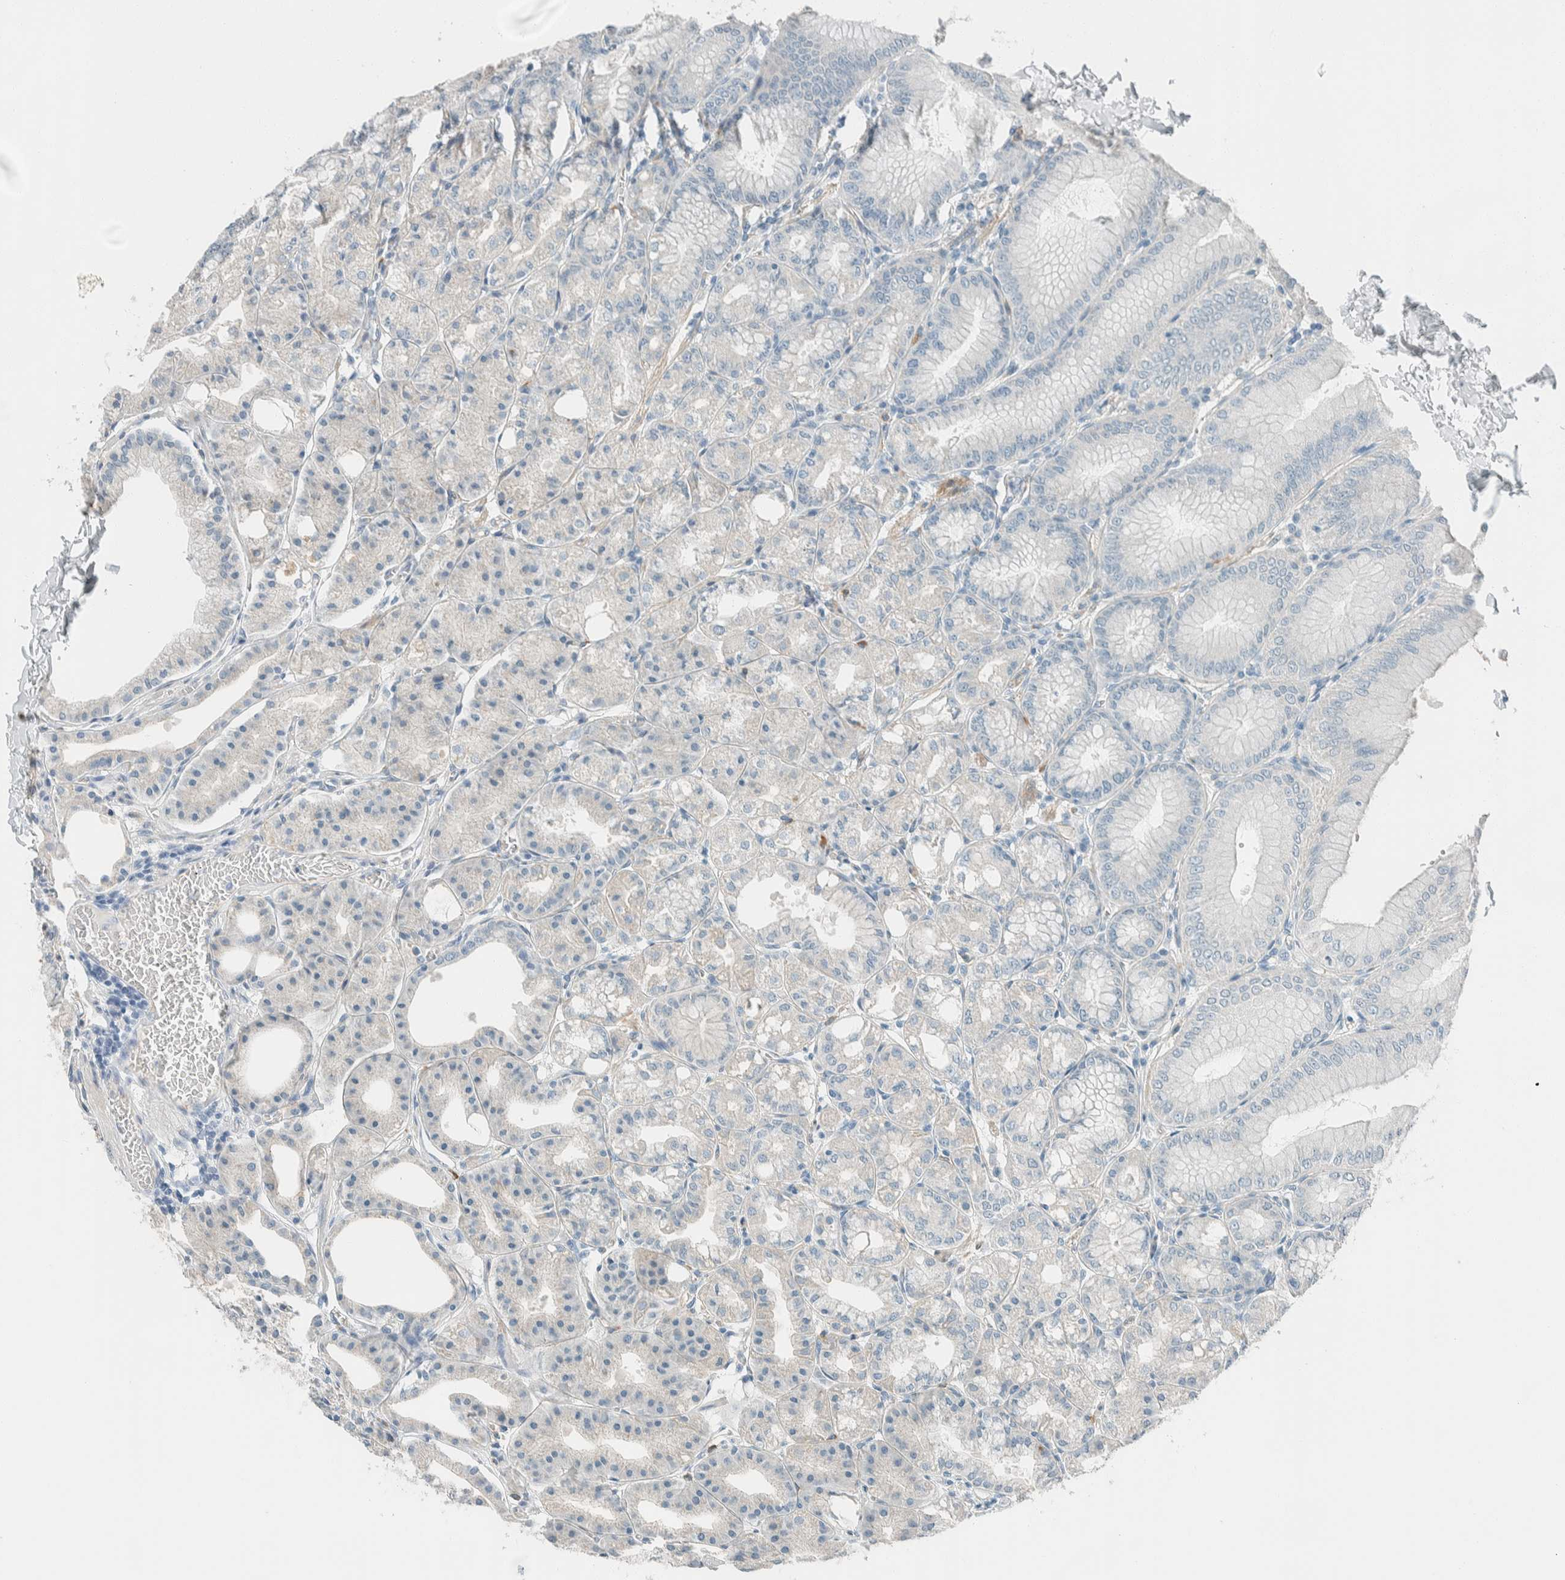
{"staining": {"intensity": "negative", "quantity": "none", "location": "none"}, "tissue": "stomach", "cell_type": "Glandular cells", "image_type": "normal", "snomed": [{"axis": "morphology", "description": "Normal tissue, NOS"}, {"axis": "topography", "description": "Stomach, lower"}], "caption": "Protein analysis of normal stomach shows no significant positivity in glandular cells. (DAB immunohistochemistry (IHC) with hematoxylin counter stain).", "gene": "SLFN12", "patient": {"sex": "male", "age": 71}}